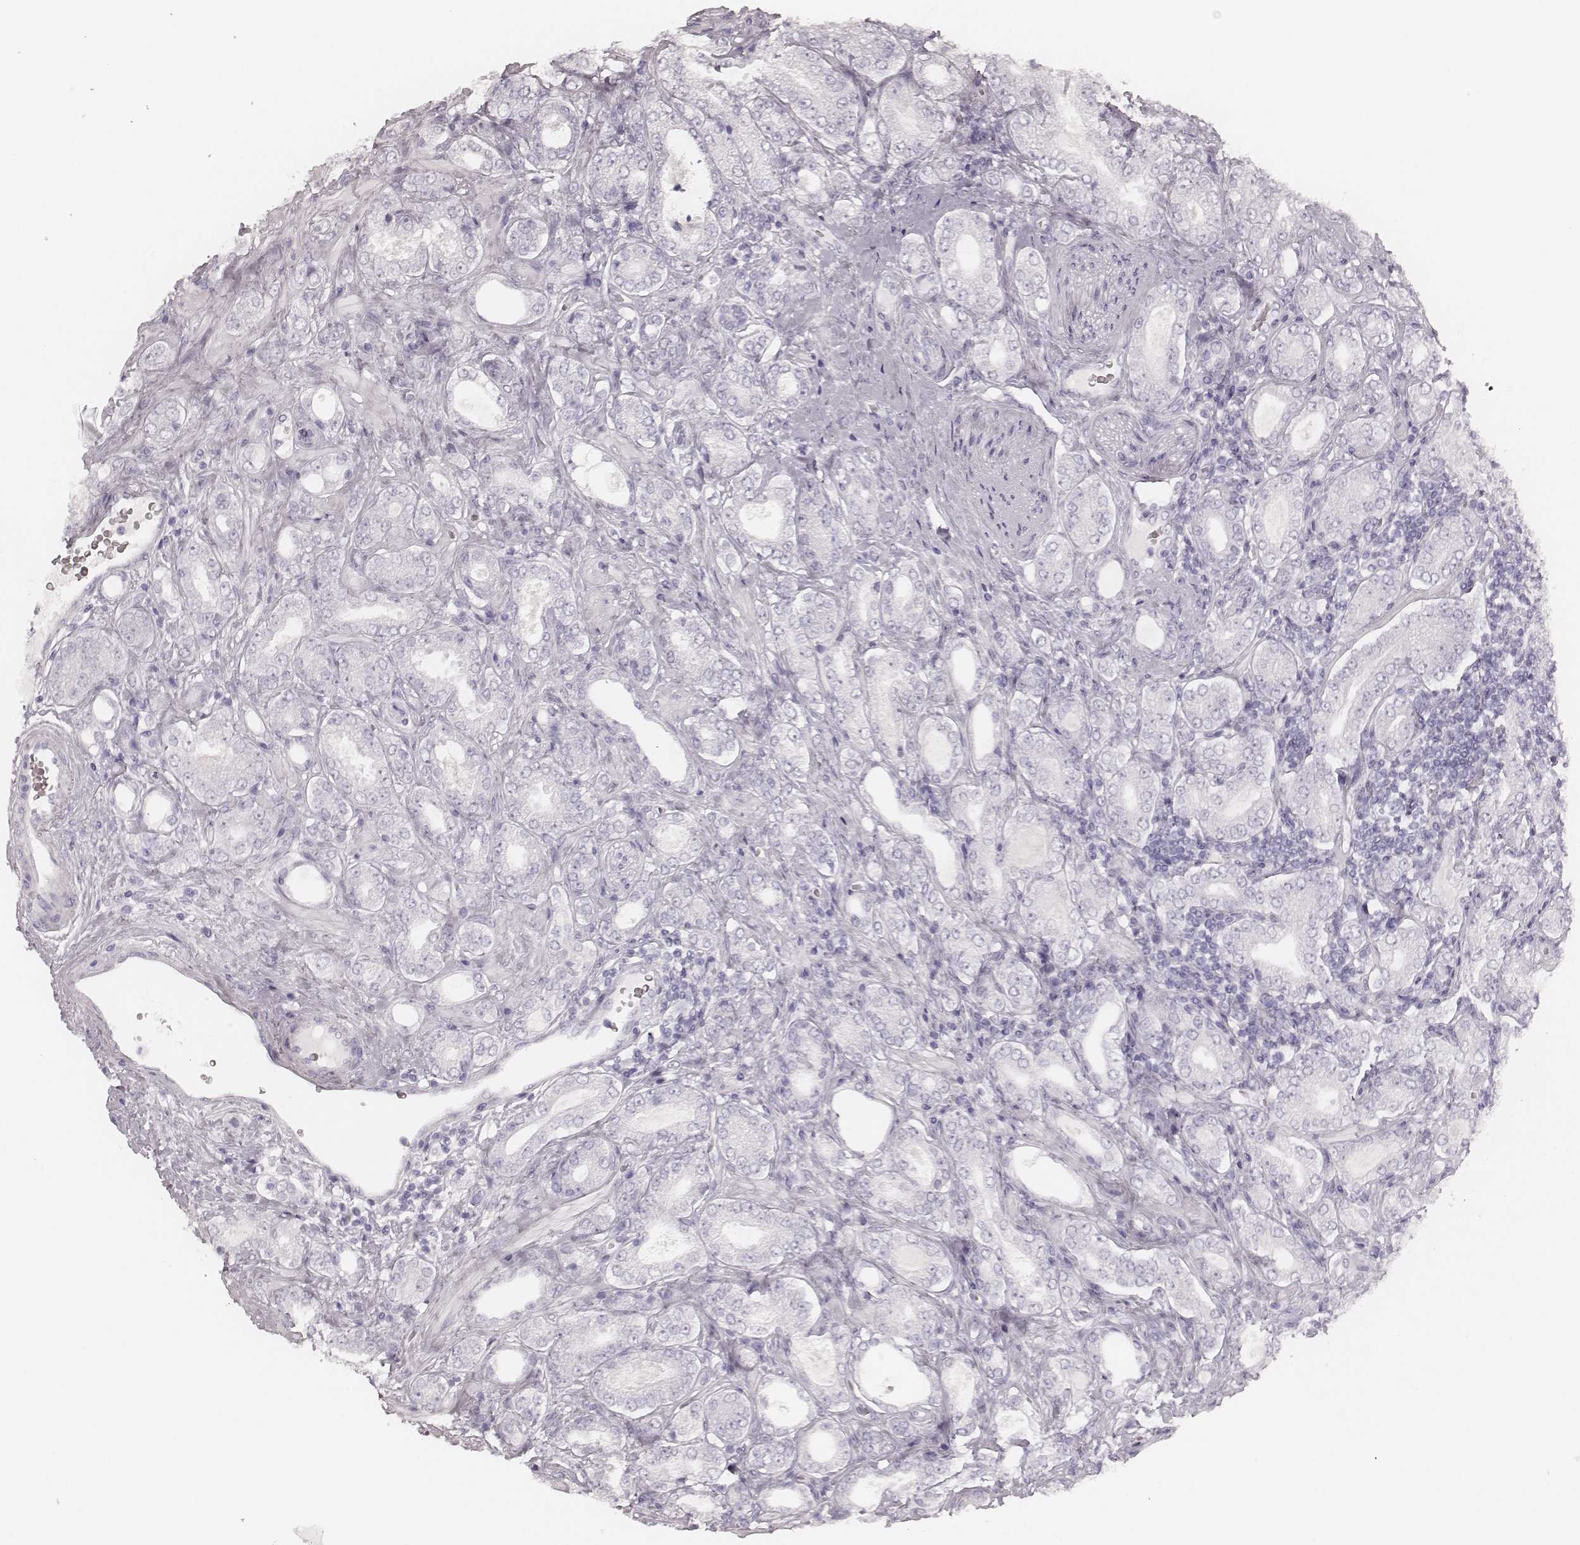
{"staining": {"intensity": "negative", "quantity": "none", "location": "none"}, "tissue": "prostate cancer", "cell_type": "Tumor cells", "image_type": "cancer", "snomed": [{"axis": "morphology", "description": "Adenocarcinoma, NOS"}, {"axis": "topography", "description": "Prostate"}], "caption": "Tumor cells are negative for brown protein staining in prostate adenocarcinoma.", "gene": "KRT34", "patient": {"sex": "male", "age": 64}}